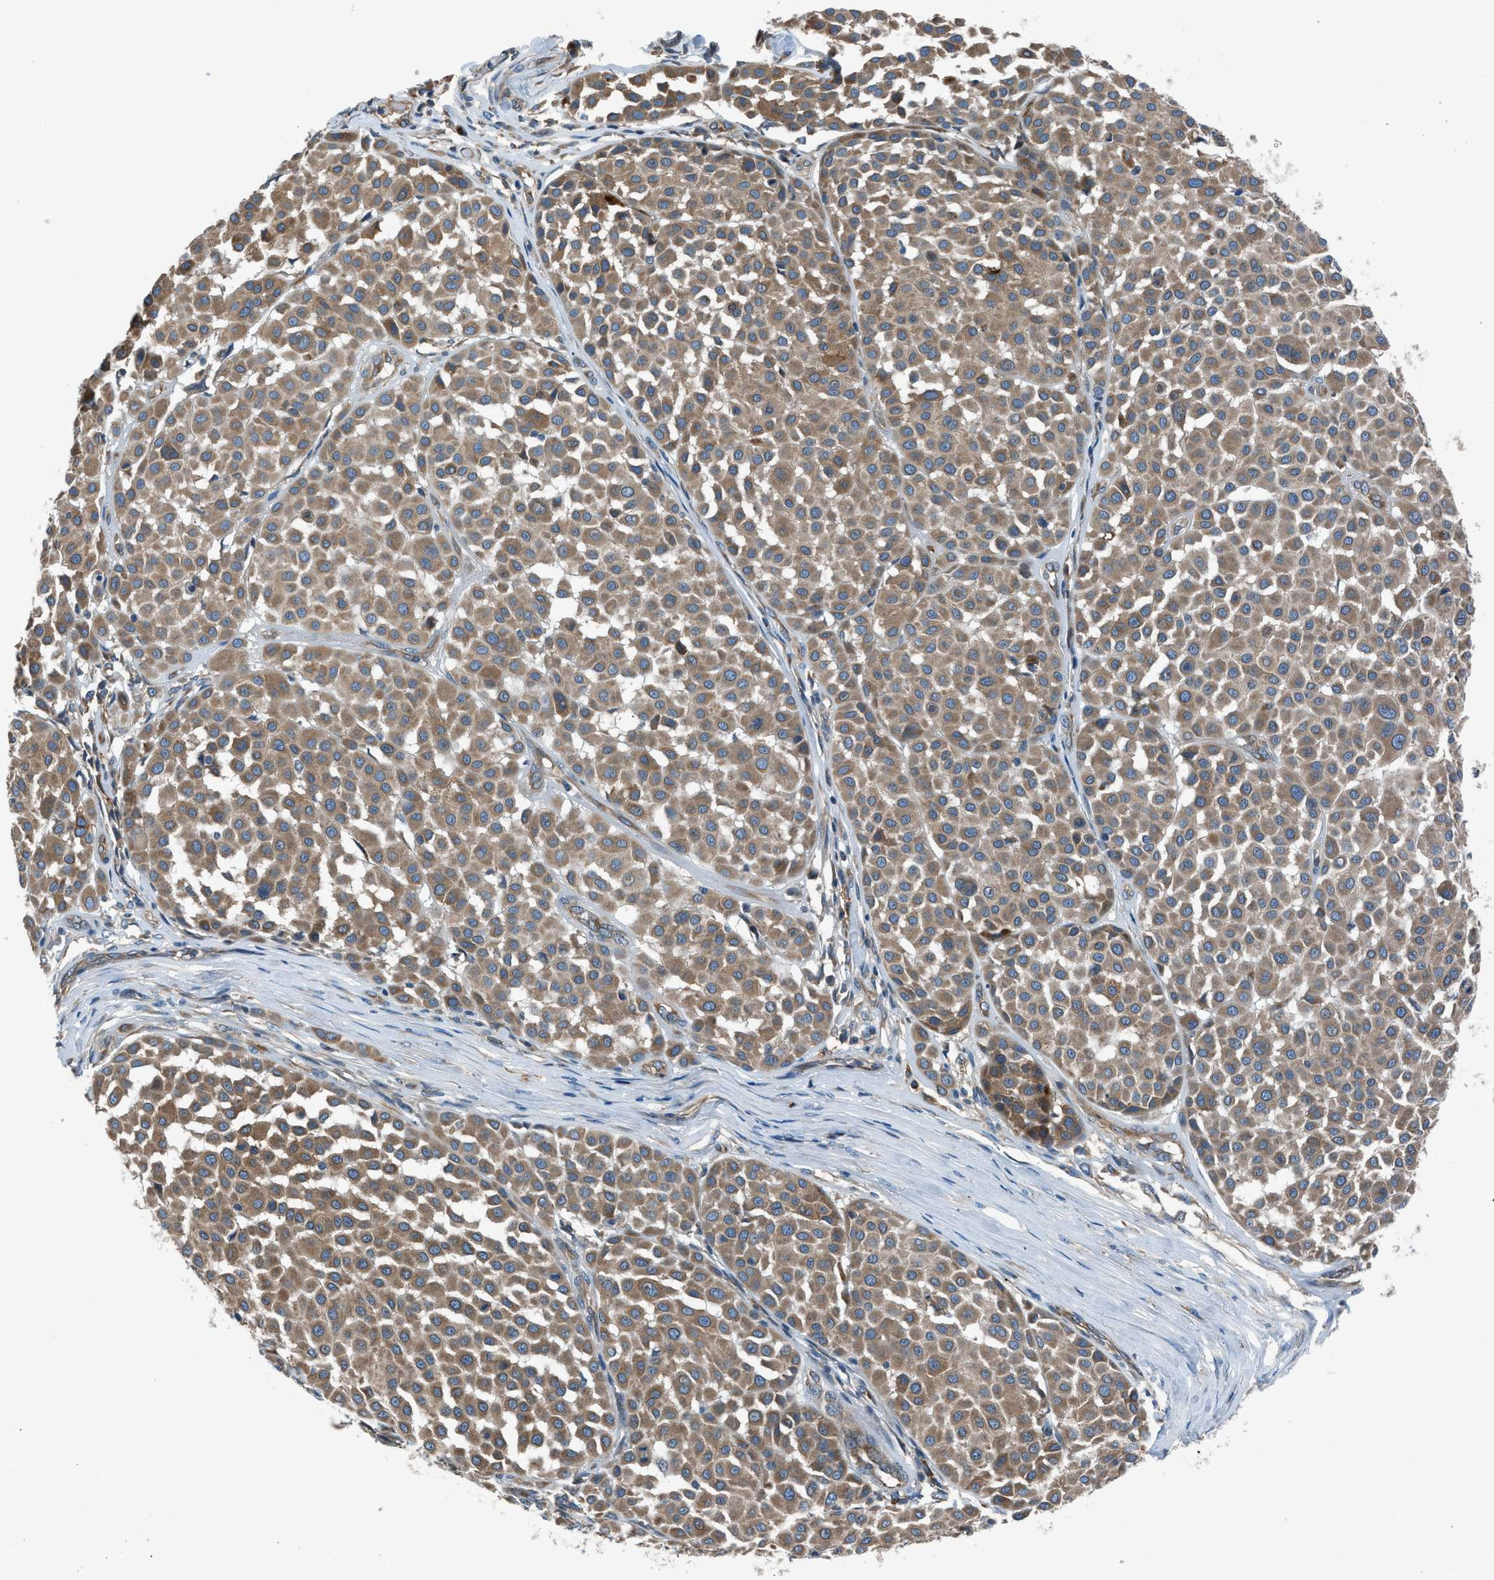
{"staining": {"intensity": "moderate", "quantity": ">75%", "location": "cytoplasmic/membranous"}, "tissue": "melanoma", "cell_type": "Tumor cells", "image_type": "cancer", "snomed": [{"axis": "morphology", "description": "Malignant melanoma, Metastatic site"}, {"axis": "topography", "description": "Soft tissue"}], "caption": "Human melanoma stained with a brown dye exhibits moderate cytoplasmic/membranous positive expression in approximately >75% of tumor cells.", "gene": "LMBR1", "patient": {"sex": "male", "age": 41}}